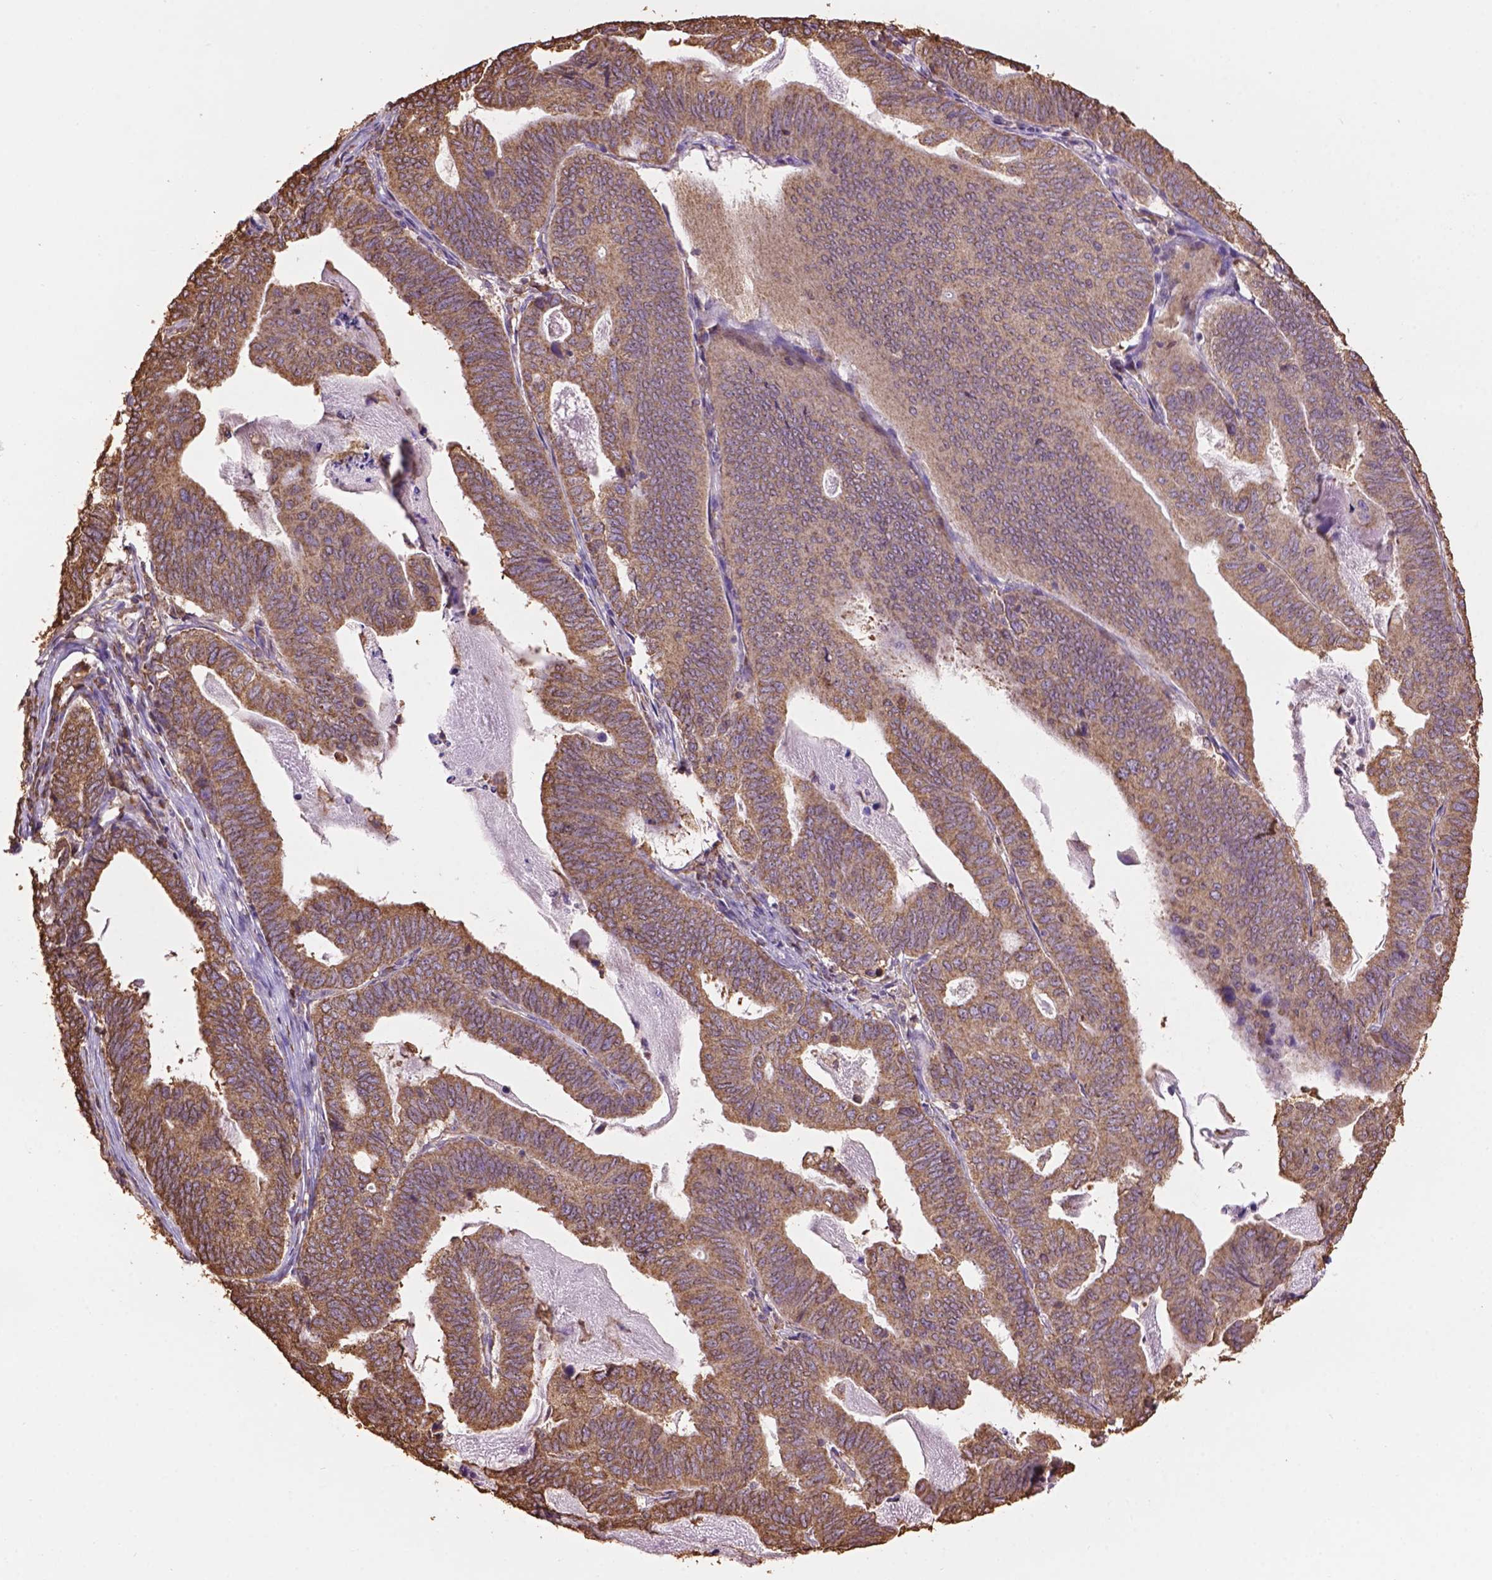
{"staining": {"intensity": "moderate", "quantity": ">75%", "location": "cytoplasmic/membranous"}, "tissue": "stomach cancer", "cell_type": "Tumor cells", "image_type": "cancer", "snomed": [{"axis": "morphology", "description": "Adenocarcinoma, NOS"}, {"axis": "topography", "description": "Stomach, upper"}], "caption": "A medium amount of moderate cytoplasmic/membranous expression is seen in approximately >75% of tumor cells in stomach adenocarcinoma tissue.", "gene": "PPP2R5E", "patient": {"sex": "female", "age": 67}}